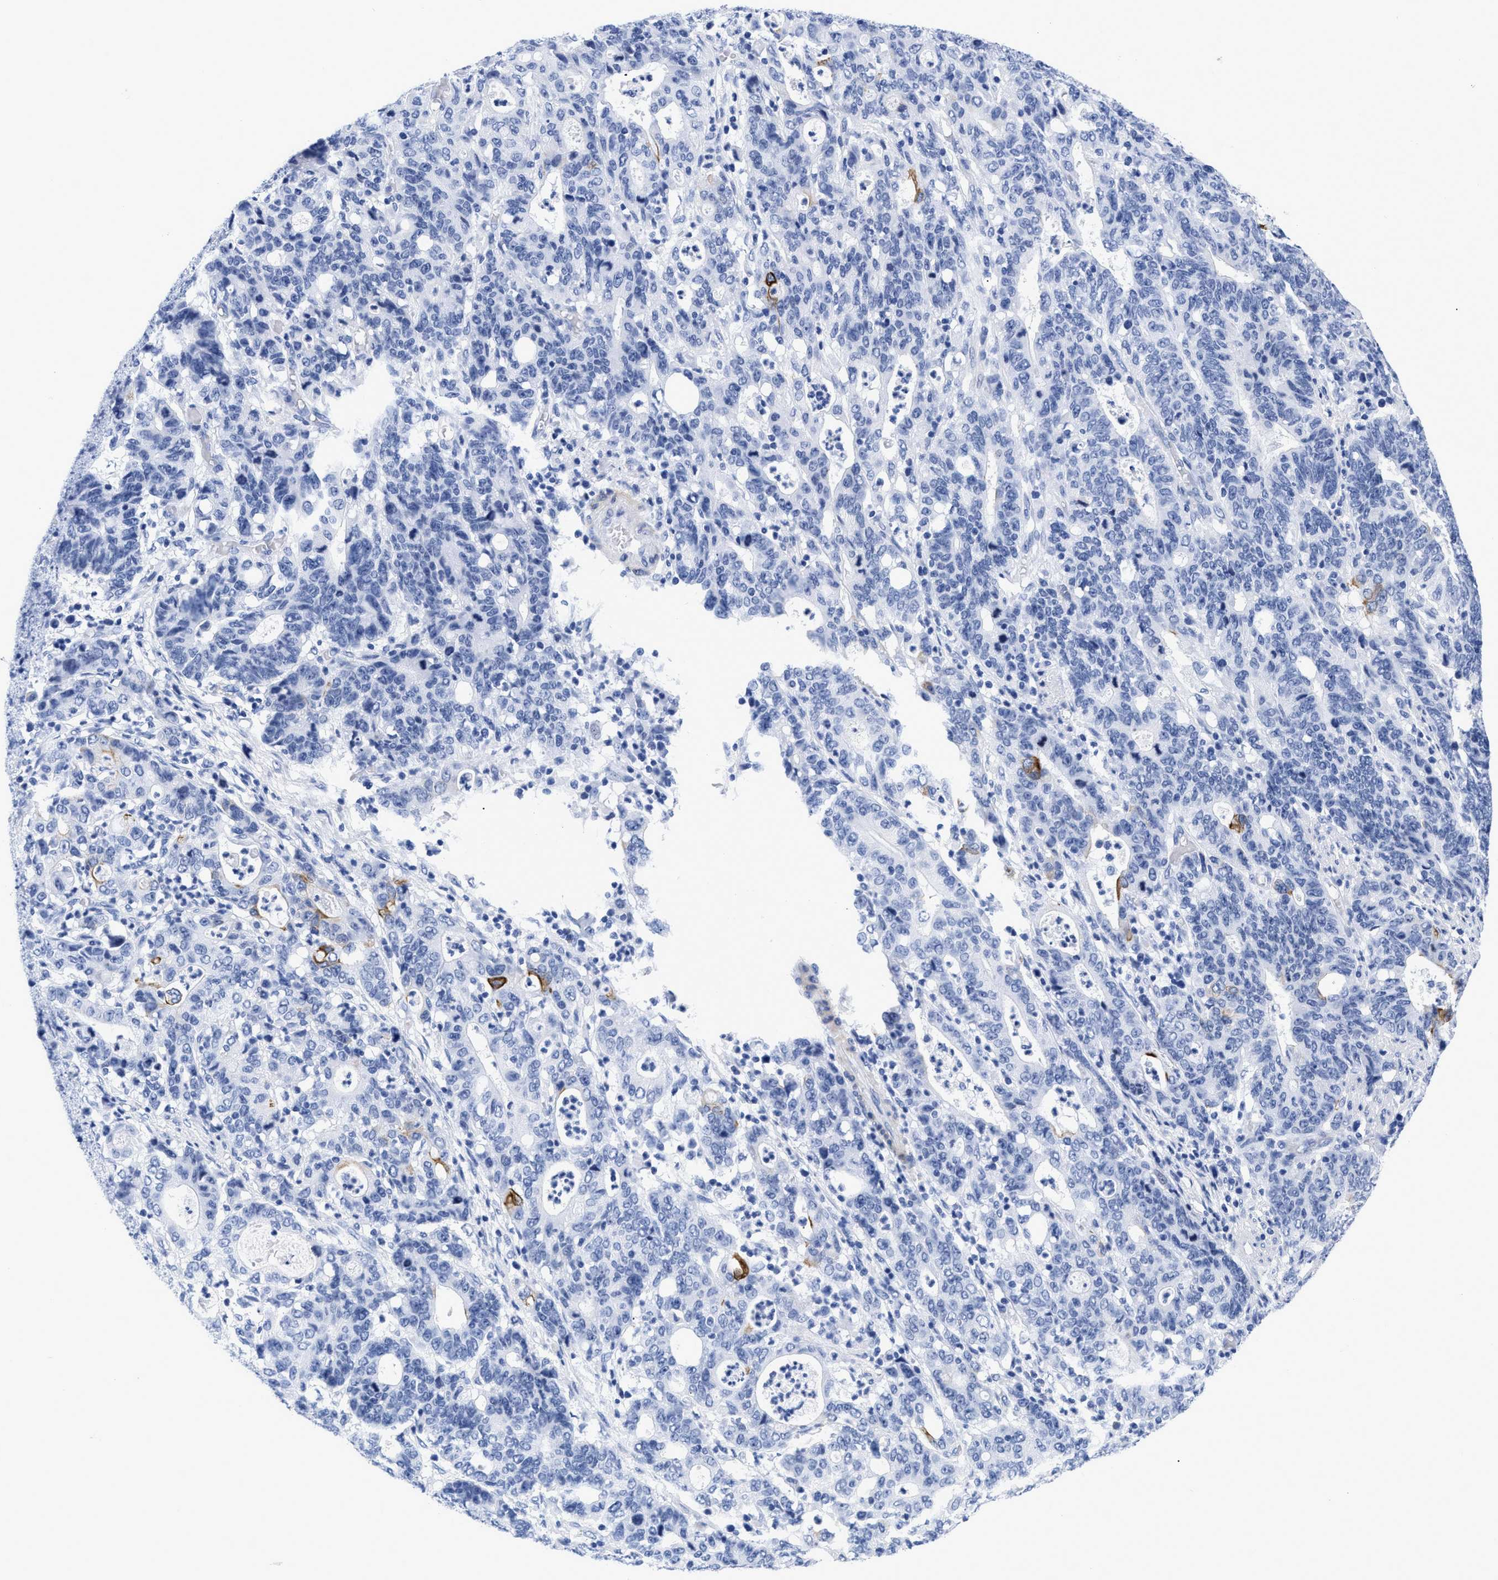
{"staining": {"intensity": "moderate", "quantity": "<25%", "location": "cytoplasmic/membranous"}, "tissue": "stomach cancer", "cell_type": "Tumor cells", "image_type": "cancer", "snomed": [{"axis": "morphology", "description": "Adenocarcinoma, NOS"}, {"axis": "topography", "description": "Stomach, upper"}], "caption": "The micrograph exhibits immunohistochemical staining of adenocarcinoma (stomach). There is moderate cytoplasmic/membranous staining is seen in approximately <25% of tumor cells.", "gene": "DUSP26", "patient": {"sex": "male", "age": 69}}